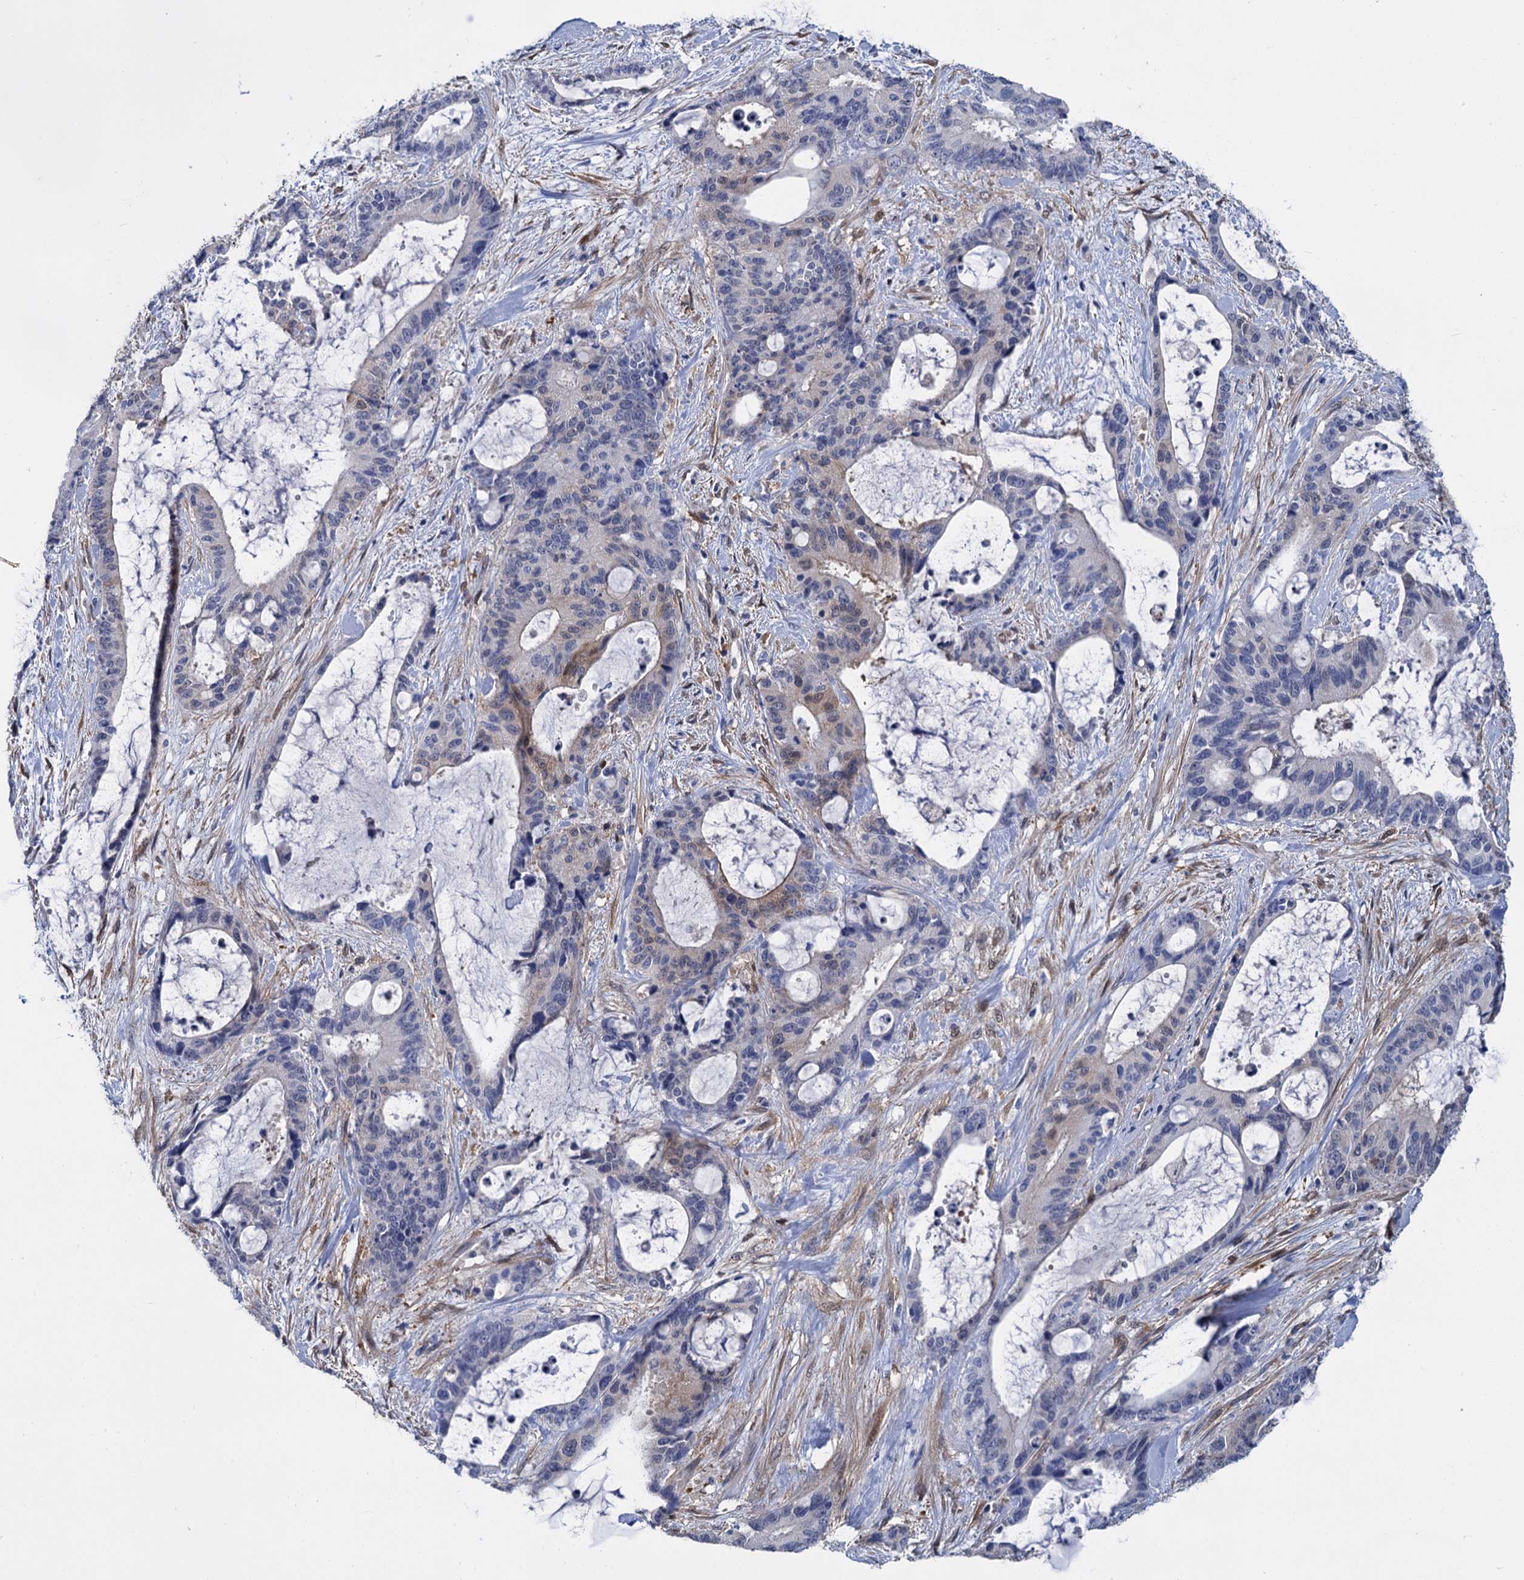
{"staining": {"intensity": "weak", "quantity": "<25%", "location": "cytoplasmic/membranous"}, "tissue": "liver cancer", "cell_type": "Tumor cells", "image_type": "cancer", "snomed": [{"axis": "morphology", "description": "Normal tissue, NOS"}, {"axis": "morphology", "description": "Cholangiocarcinoma"}, {"axis": "topography", "description": "Liver"}, {"axis": "topography", "description": "Peripheral nerve tissue"}], "caption": "DAB immunohistochemical staining of liver cholangiocarcinoma displays no significant positivity in tumor cells.", "gene": "GSTM3", "patient": {"sex": "female", "age": 73}}